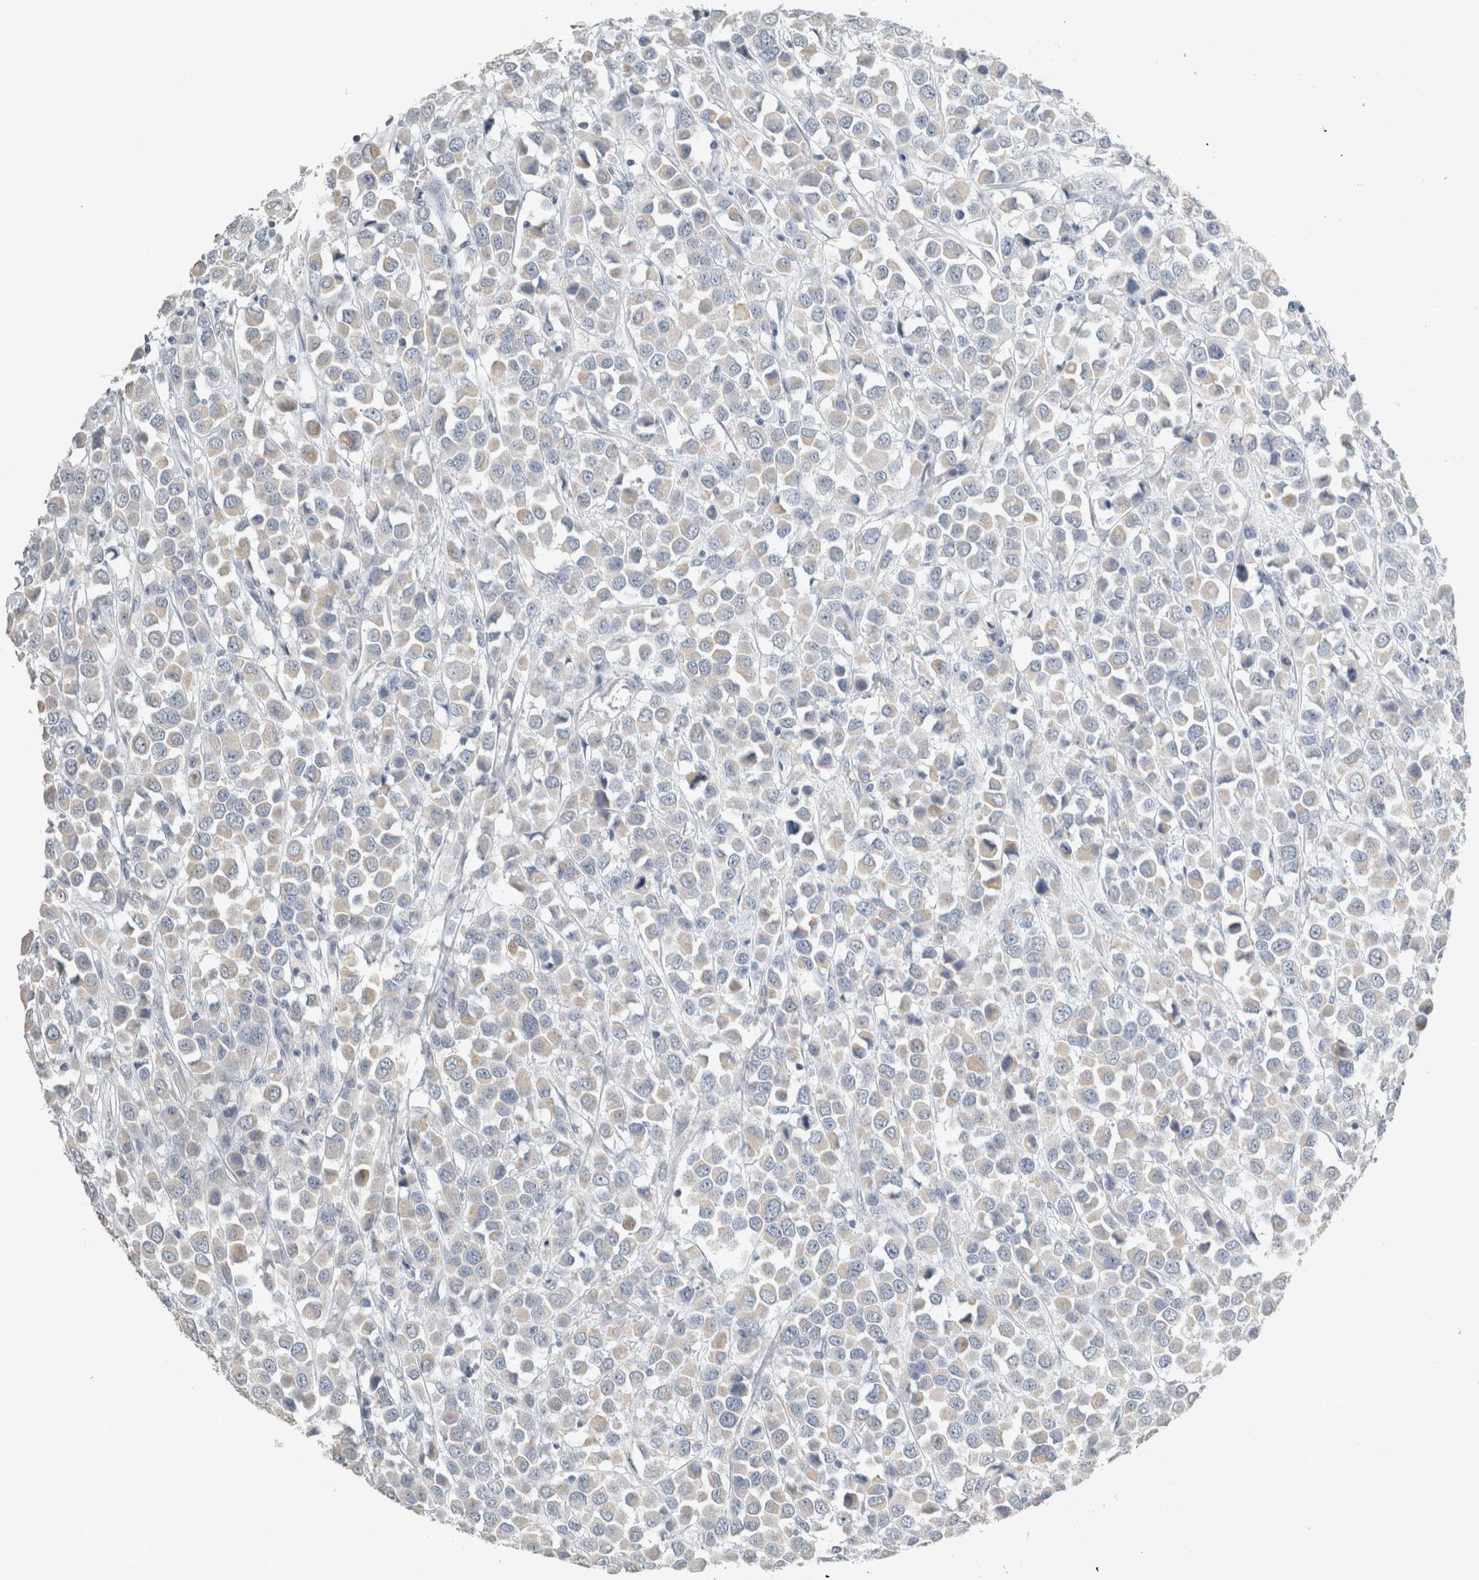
{"staining": {"intensity": "weak", "quantity": "25%-75%", "location": "cytoplasmic/membranous"}, "tissue": "breast cancer", "cell_type": "Tumor cells", "image_type": "cancer", "snomed": [{"axis": "morphology", "description": "Duct carcinoma"}, {"axis": "topography", "description": "Breast"}], "caption": "Immunohistochemistry image of neoplastic tissue: human breast cancer stained using immunohistochemistry (IHC) reveals low levels of weak protein expression localized specifically in the cytoplasmic/membranous of tumor cells, appearing as a cytoplasmic/membranous brown color.", "gene": "CRAT", "patient": {"sex": "female", "age": 61}}